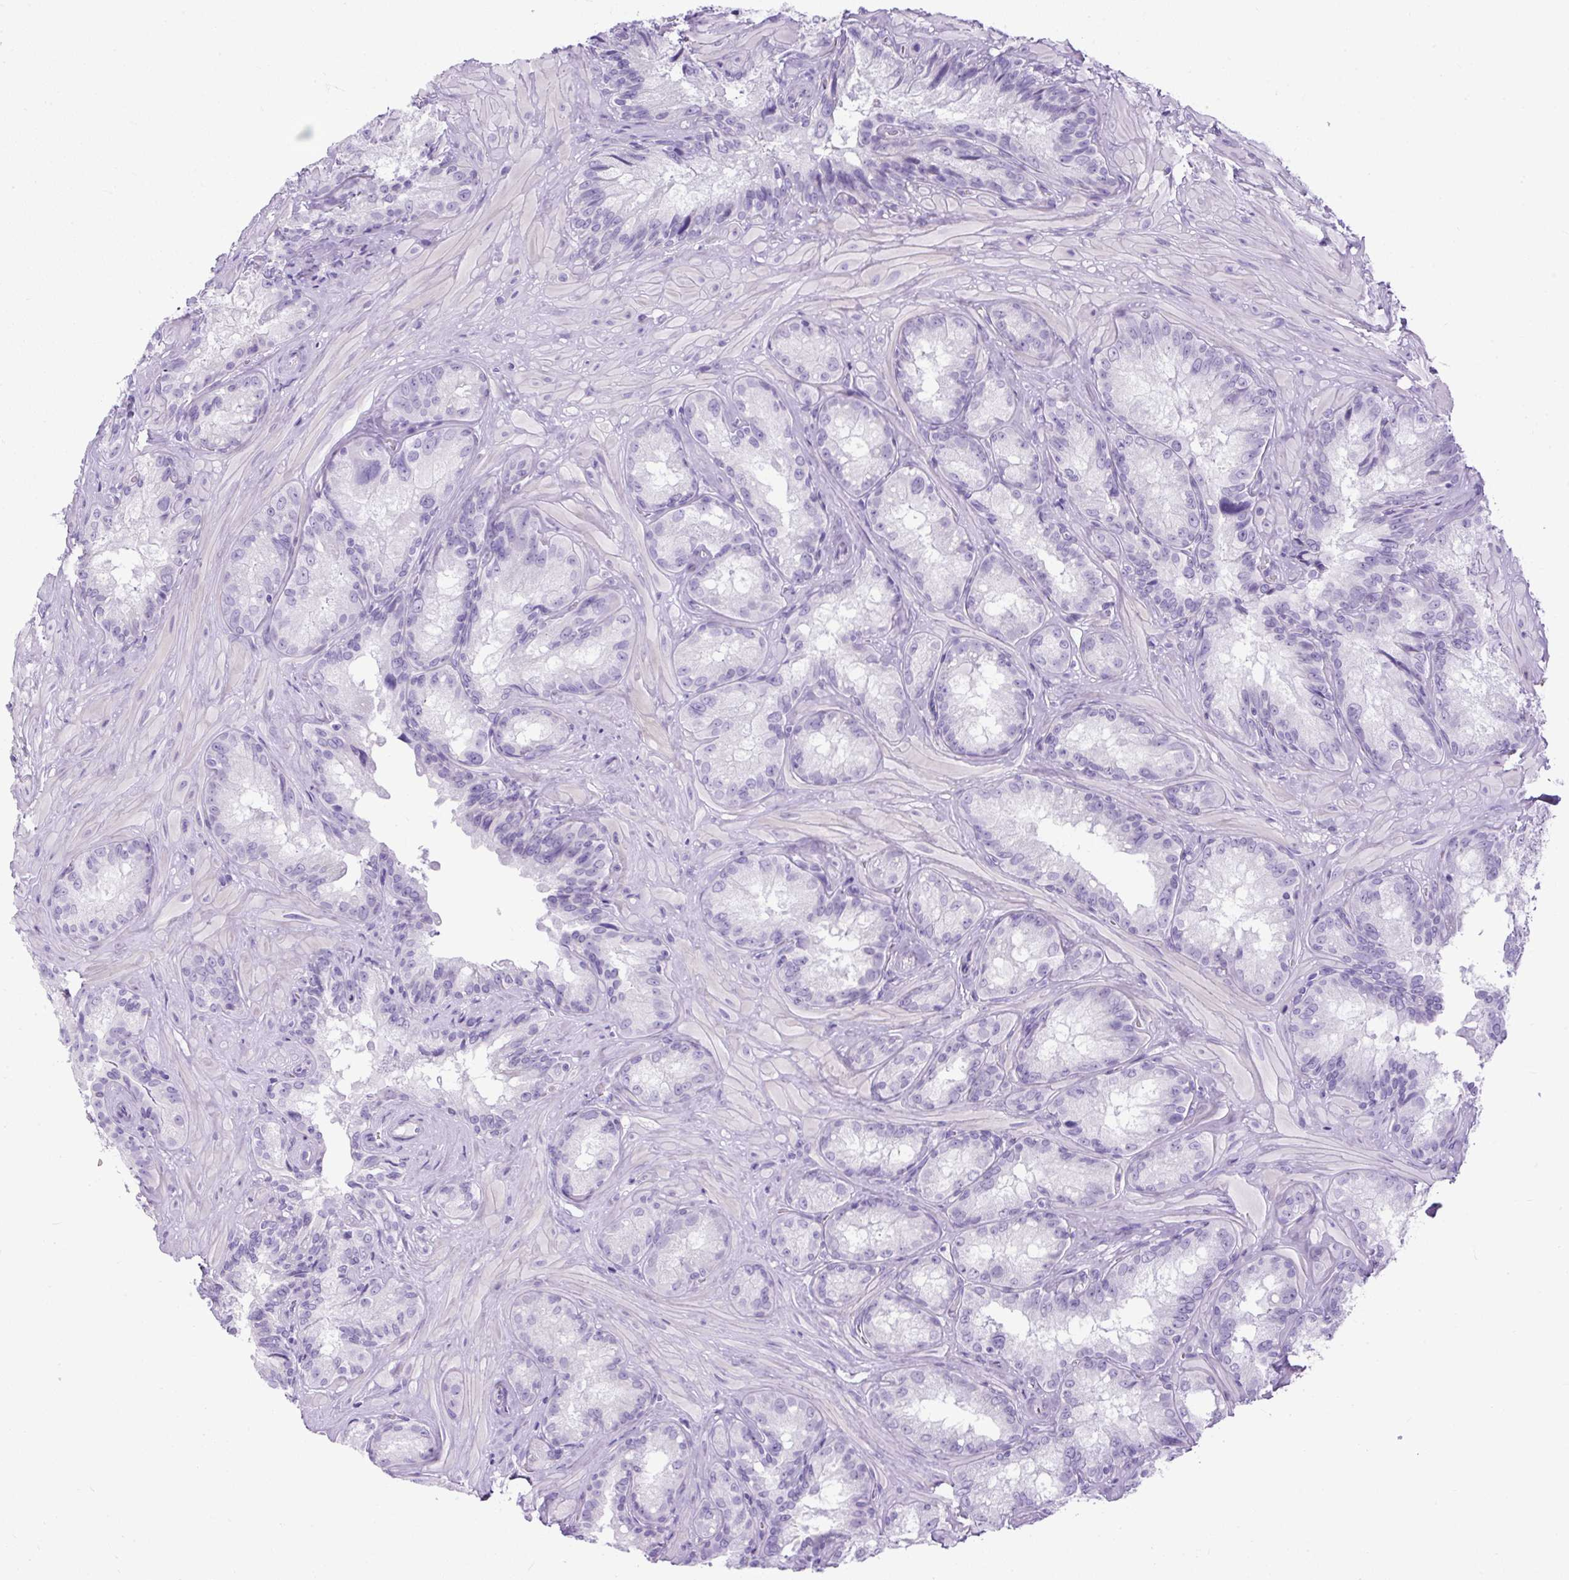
{"staining": {"intensity": "negative", "quantity": "none", "location": "none"}, "tissue": "seminal vesicle", "cell_type": "Glandular cells", "image_type": "normal", "snomed": [{"axis": "morphology", "description": "Normal tissue, NOS"}, {"axis": "topography", "description": "Seminal veicle"}], "caption": "A high-resolution image shows IHC staining of unremarkable seminal vesicle, which exhibits no significant positivity in glandular cells.", "gene": "UPP1", "patient": {"sex": "male", "age": 47}}